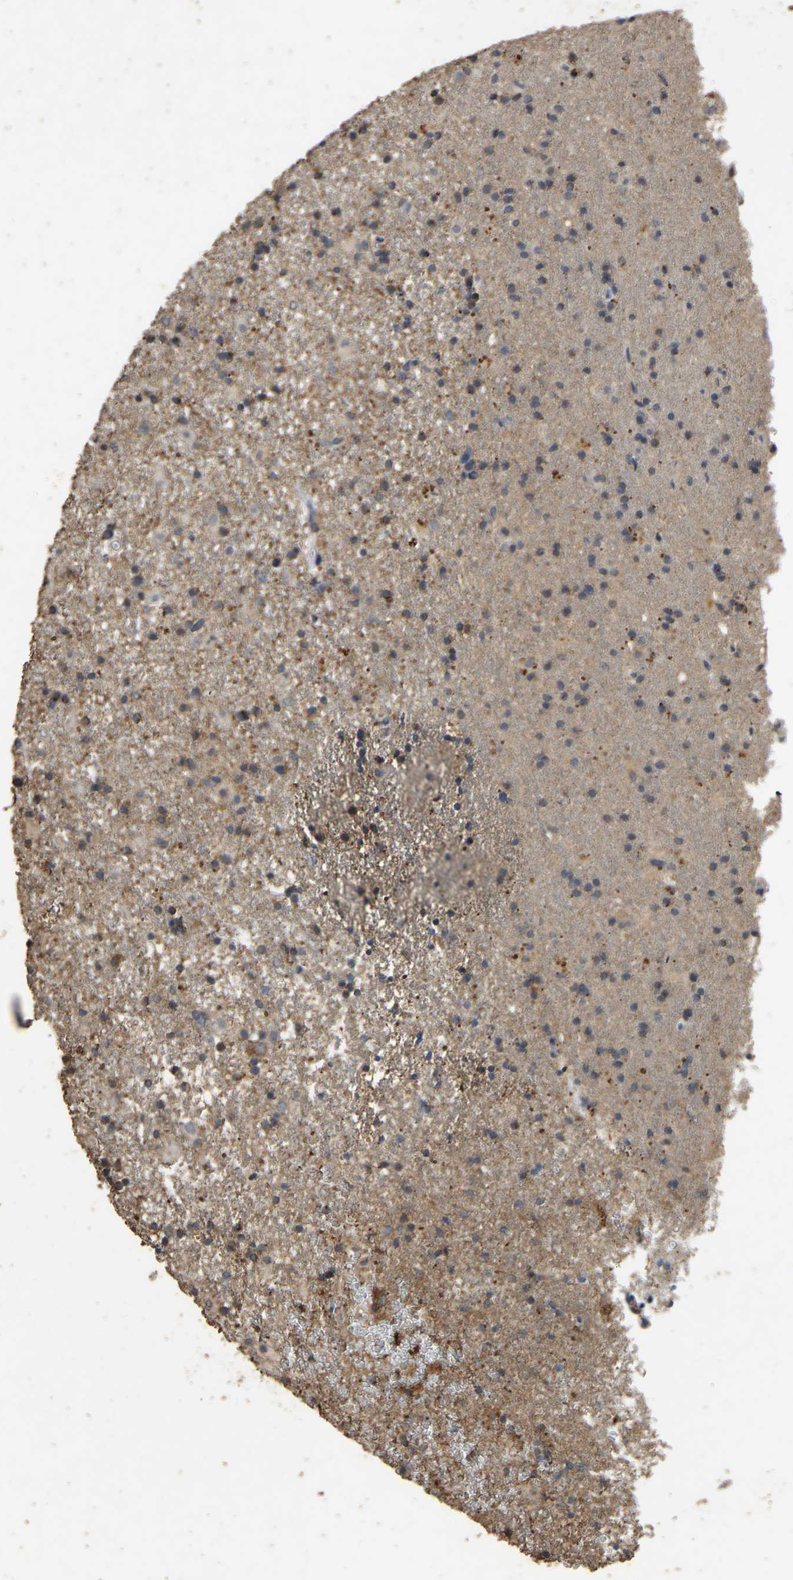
{"staining": {"intensity": "negative", "quantity": "none", "location": "none"}, "tissue": "glioma", "cell_type": "Tumor cells", "image_type": "cancer", "snomed": [{"axis": "morphology", "description": "Glioma, malignant, Low grade"}, {"axis": "topography", "description": "Brain"}], "caption": "An immunohistochemistry photomicrograph of malignant glioma (low-grade) is shown. There is no staining in tumor cells of malignant glioma (low-grade).", "gene": "CIDEC", "patient": {"sex": "male", "age": 65}}